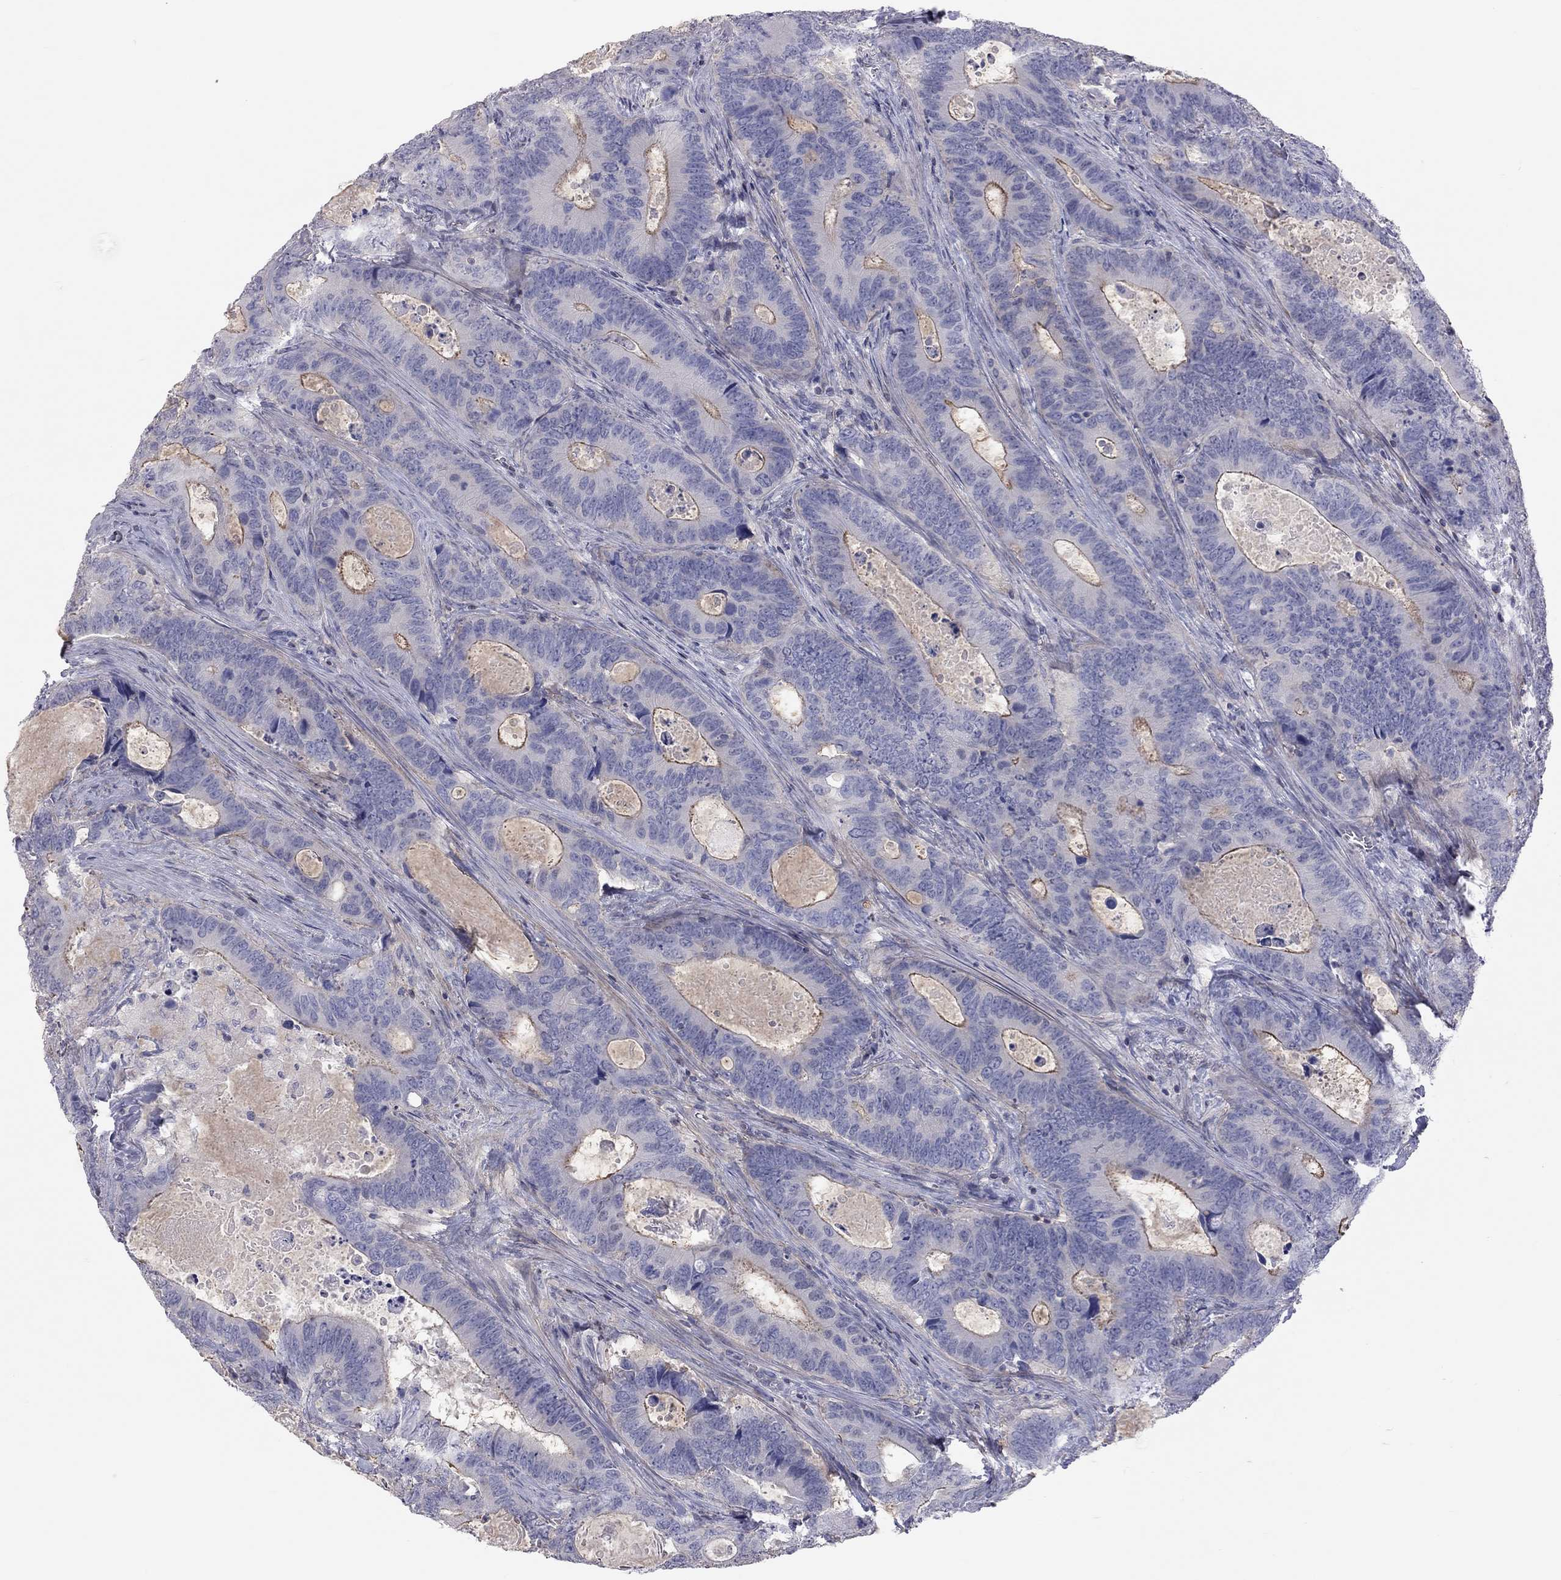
{"staining": {"intensity": "negative", "quantity": "none", "location": "none"}, "tissue": "colorectal cancer", "cell_type": "Tumor cells", "image_type": "cancer", "snomed": [{"axis": "morphology", "description": "Adenocarcinoma, NOS"}, {"axis": "topography", "description": "Colon"}], "caption": "The immunohistochemistry (IHC) micrograph has no significant staining in tumor cells of adenocarcinoma (colorectal) tissue. (DAB (3,3'-diaminobenzidine) immunohistochemistry (IHC) visualized using brightfield microscopy, high magnification).", "gene": "ADCYAP1", "patient": {"sex": "female", "age": 82}}